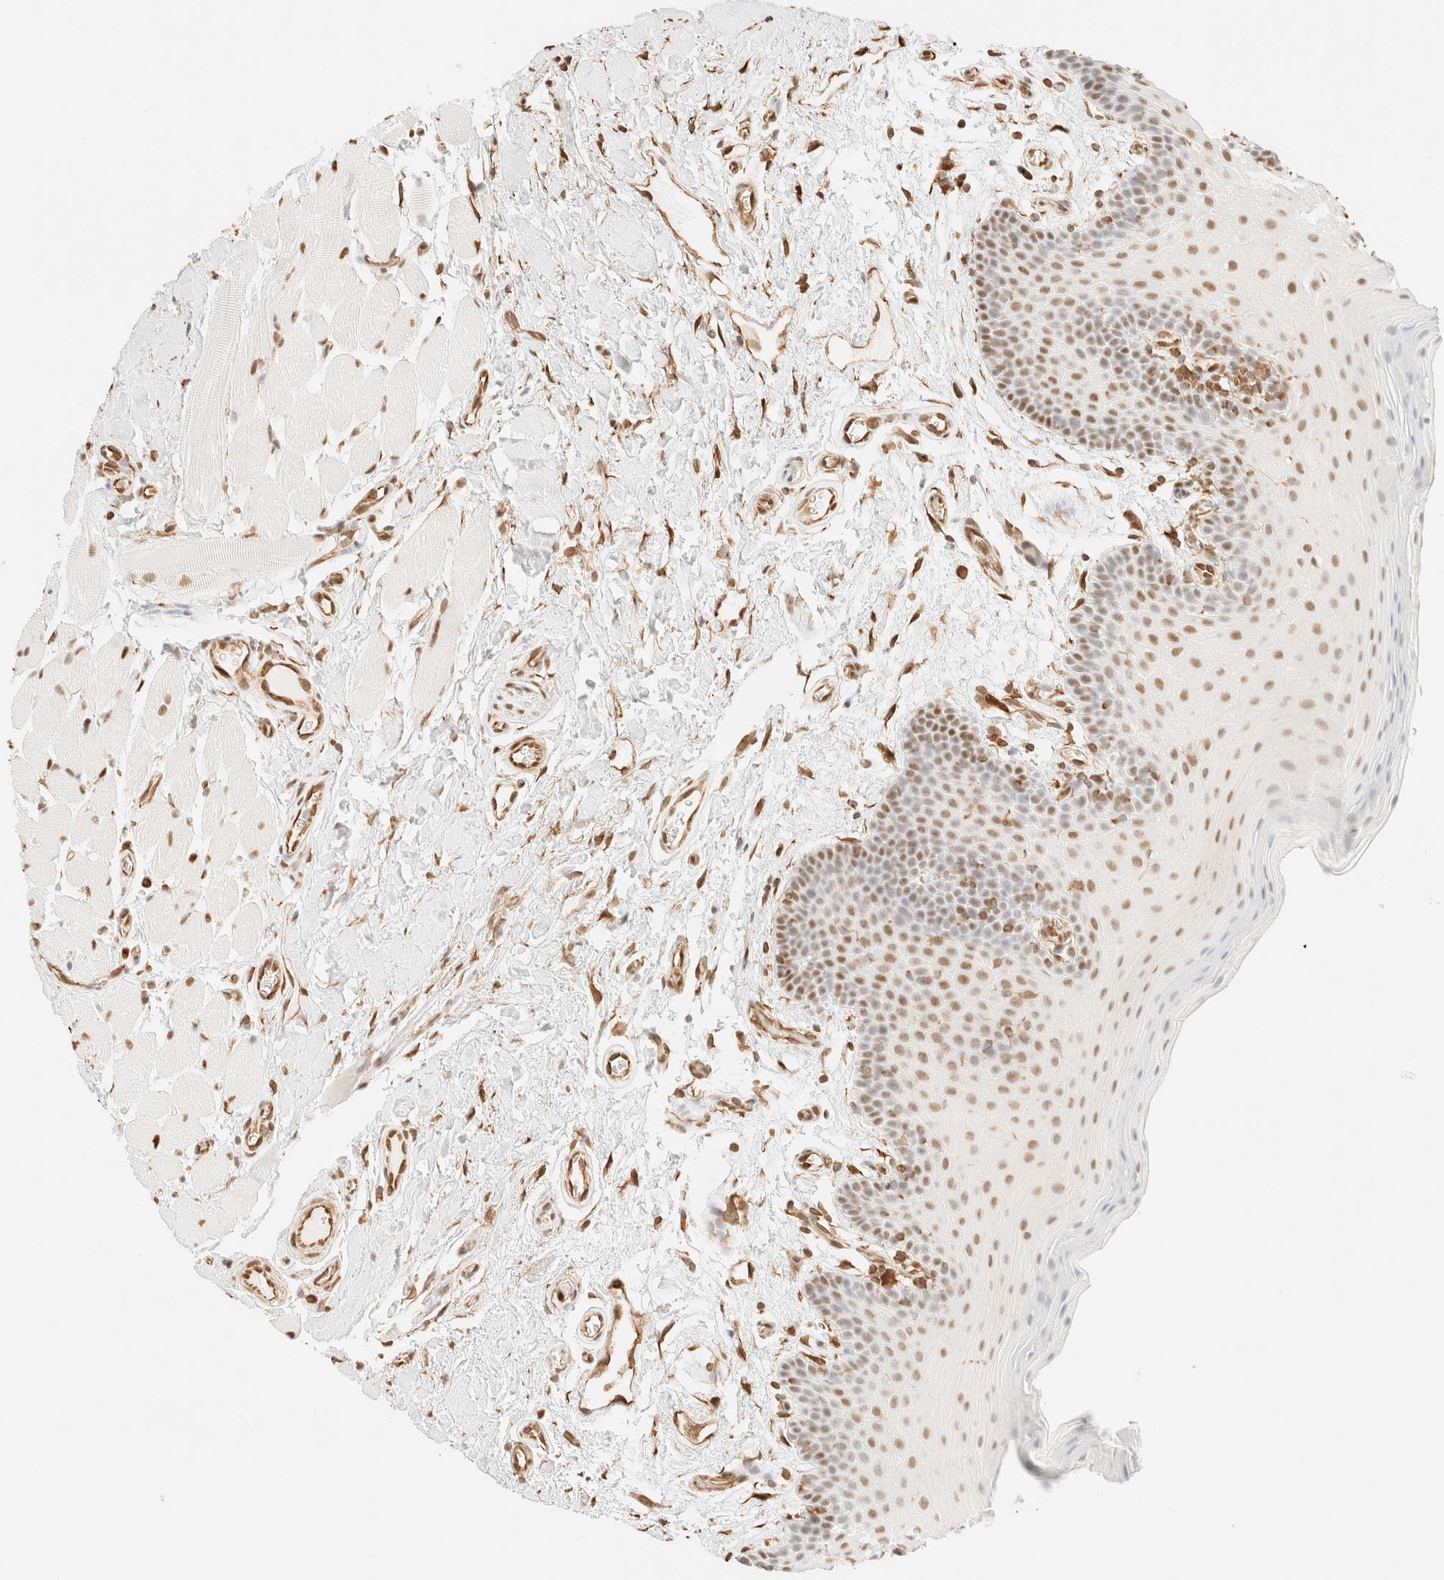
{"staining": {"intensity": "weak", "quantity": "25%-75%", "location": "nuclear"}, "tissue": "oral mucosa", "cell_type": "Squamous epithelial cells", "image_type": "normal", "snomed": [{"axis": "morphology", "description": "Normal tissue, NOS"}, {"axis": "topography", "description": "Oral tissue"}], "caption": "Immunohistochemical staining of normal human oral mucosa exhibits weak nuclear protein positivity in about 25%-75% of squamous epithelial cells.", "gene": "ZSCAN18", "patient": {"sex": "male", "age": 62}}